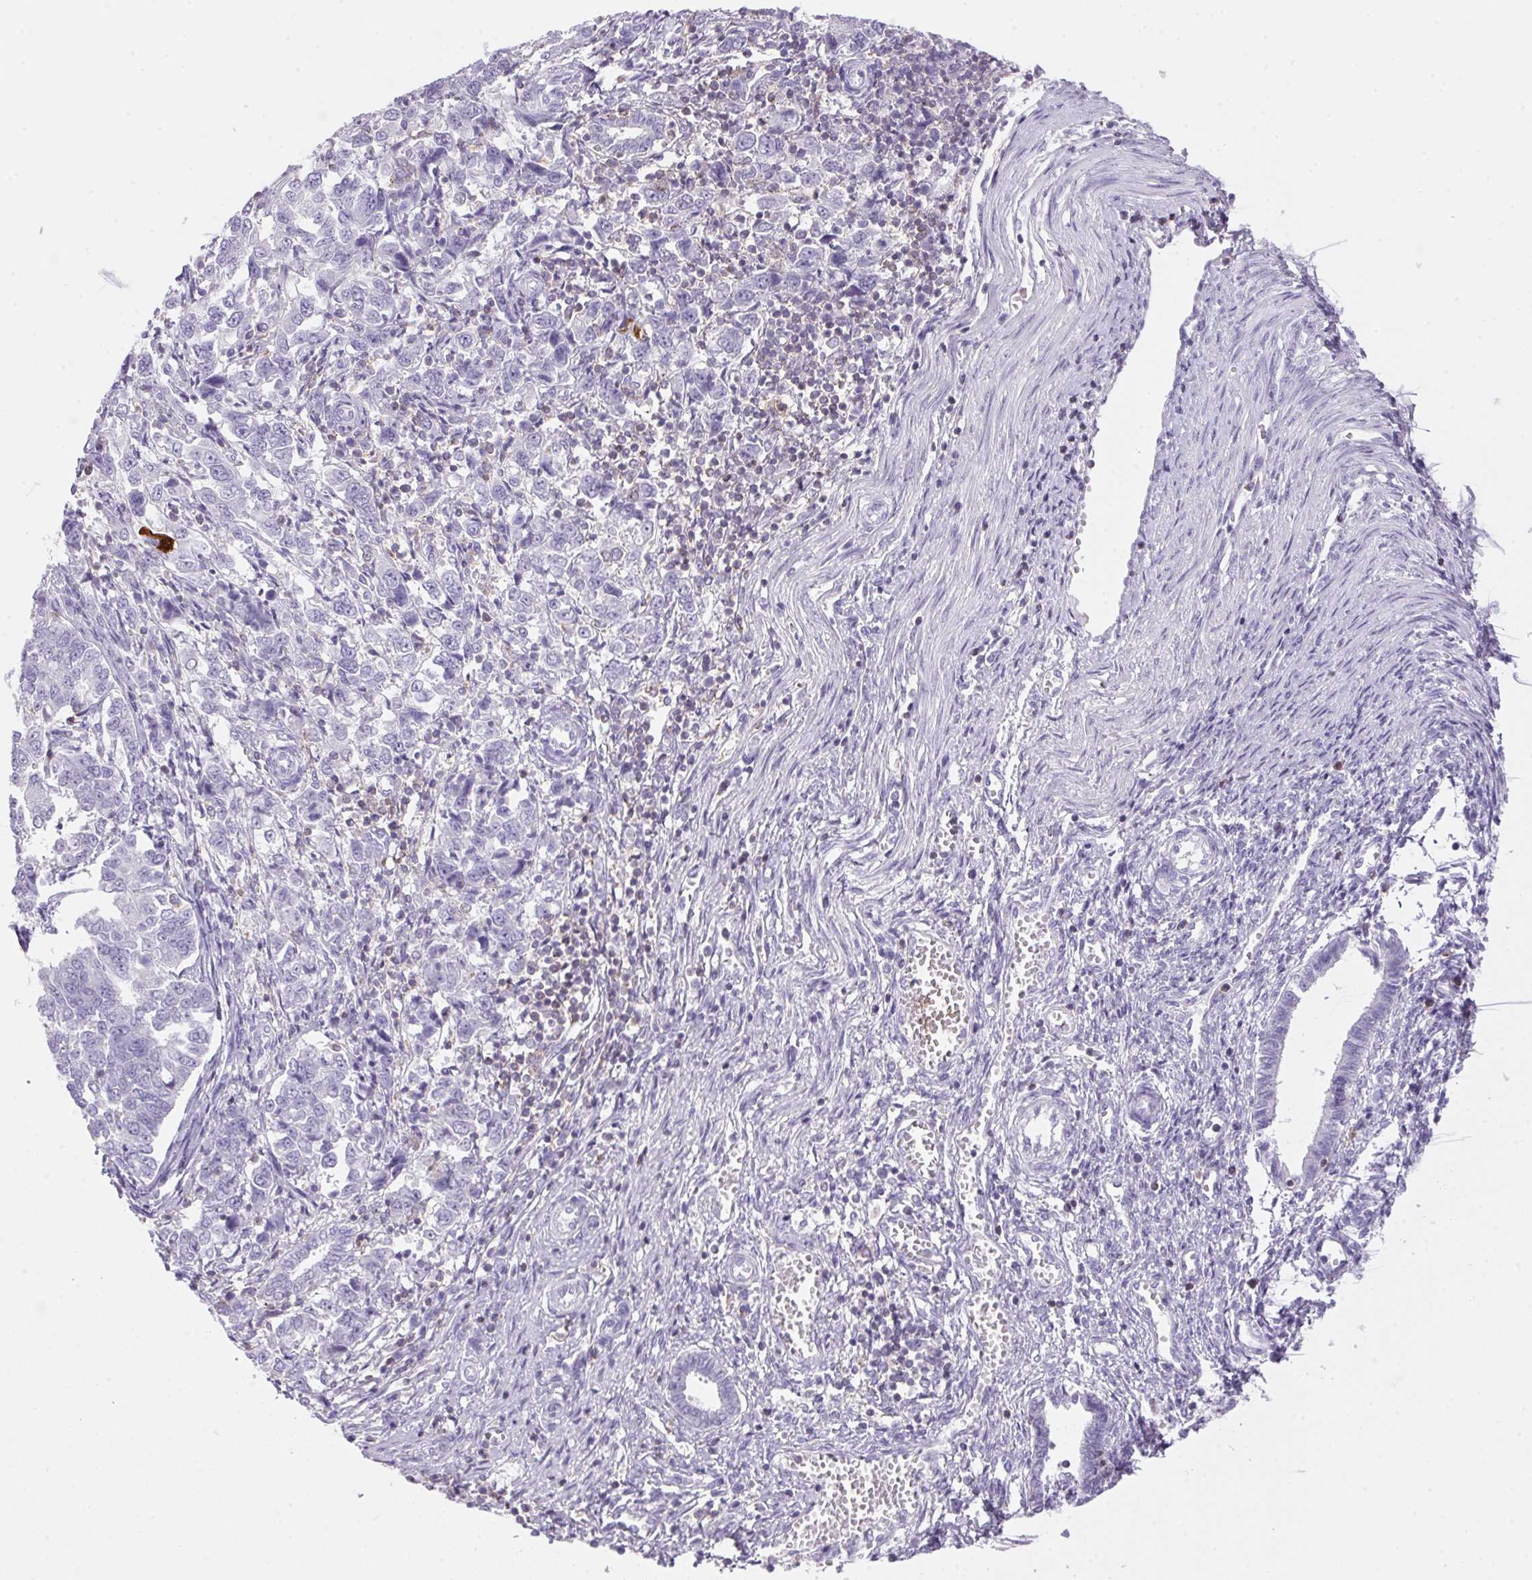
{"staining": {"intensity": "negative", "quantity": "none", "location": "none"}, "tissue": "endometrial cancer", "cell_type": "Tumor cells", "image_type": "cancer", "snomed": [{"axis": "morphology", "description": "Adenocarcinoma, NOS"}, {"axis": "topography", "description": "Endometrium"}], "caption": "There is no significant positivity in tumor cells of endometrial cancer.", "gene": "S100A2", "patient": {"sex": "female", "age": 43}}